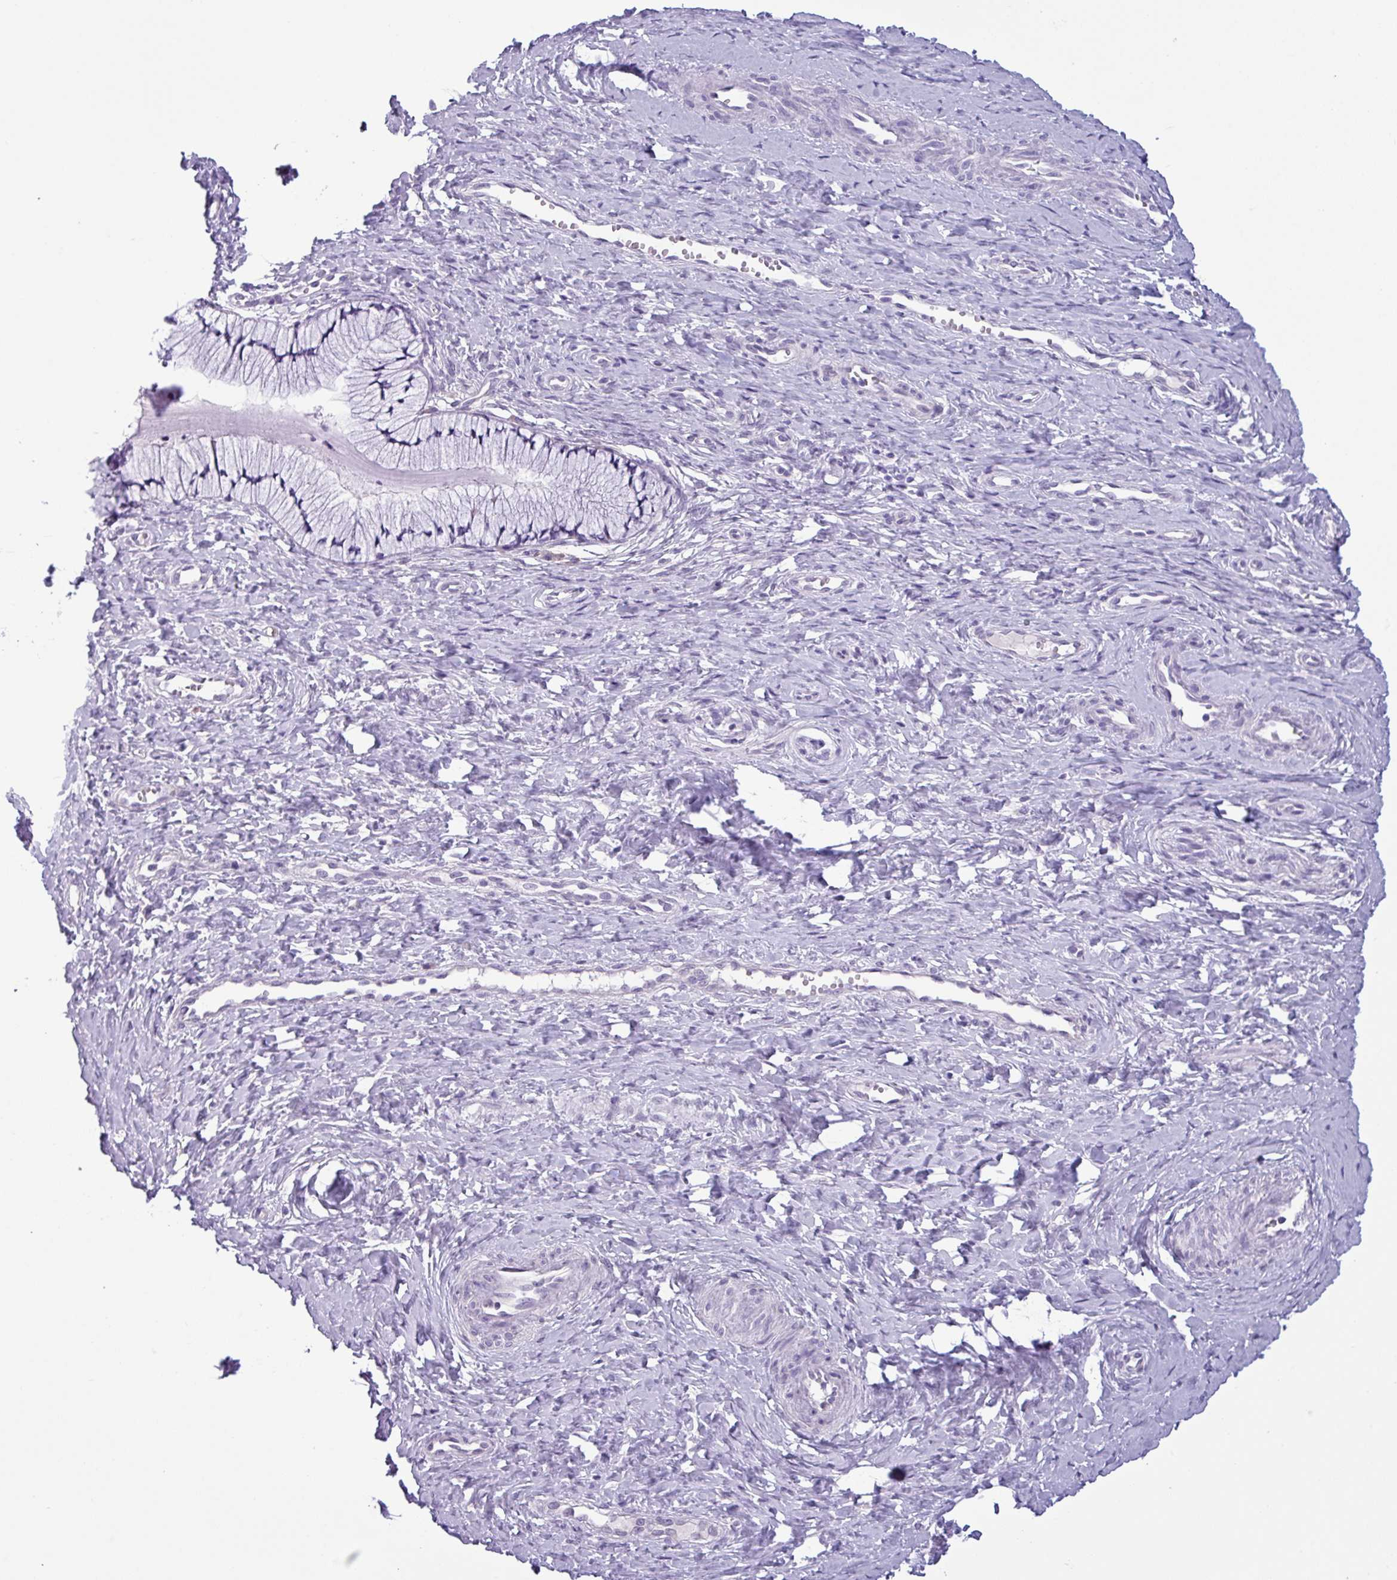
{"staining": {"intensity": "negative", "quantity": "none", "location": "none"}, "tissue": "cervix", "cell_type": "Glandular cells", "image_type": "normal", "snomed": [{"axis": "morphology", "description": "Normal tissue, NOS"}, {"axis": "topography", "description": "Cervix"}], "caption": "IHC micrograph of unremarkable human cervix stained for a protein (brown), which demonstrates no positivity in glandular cells.", "gene": "C20orf27", "patient": {"sex": "female", "age": 36}}